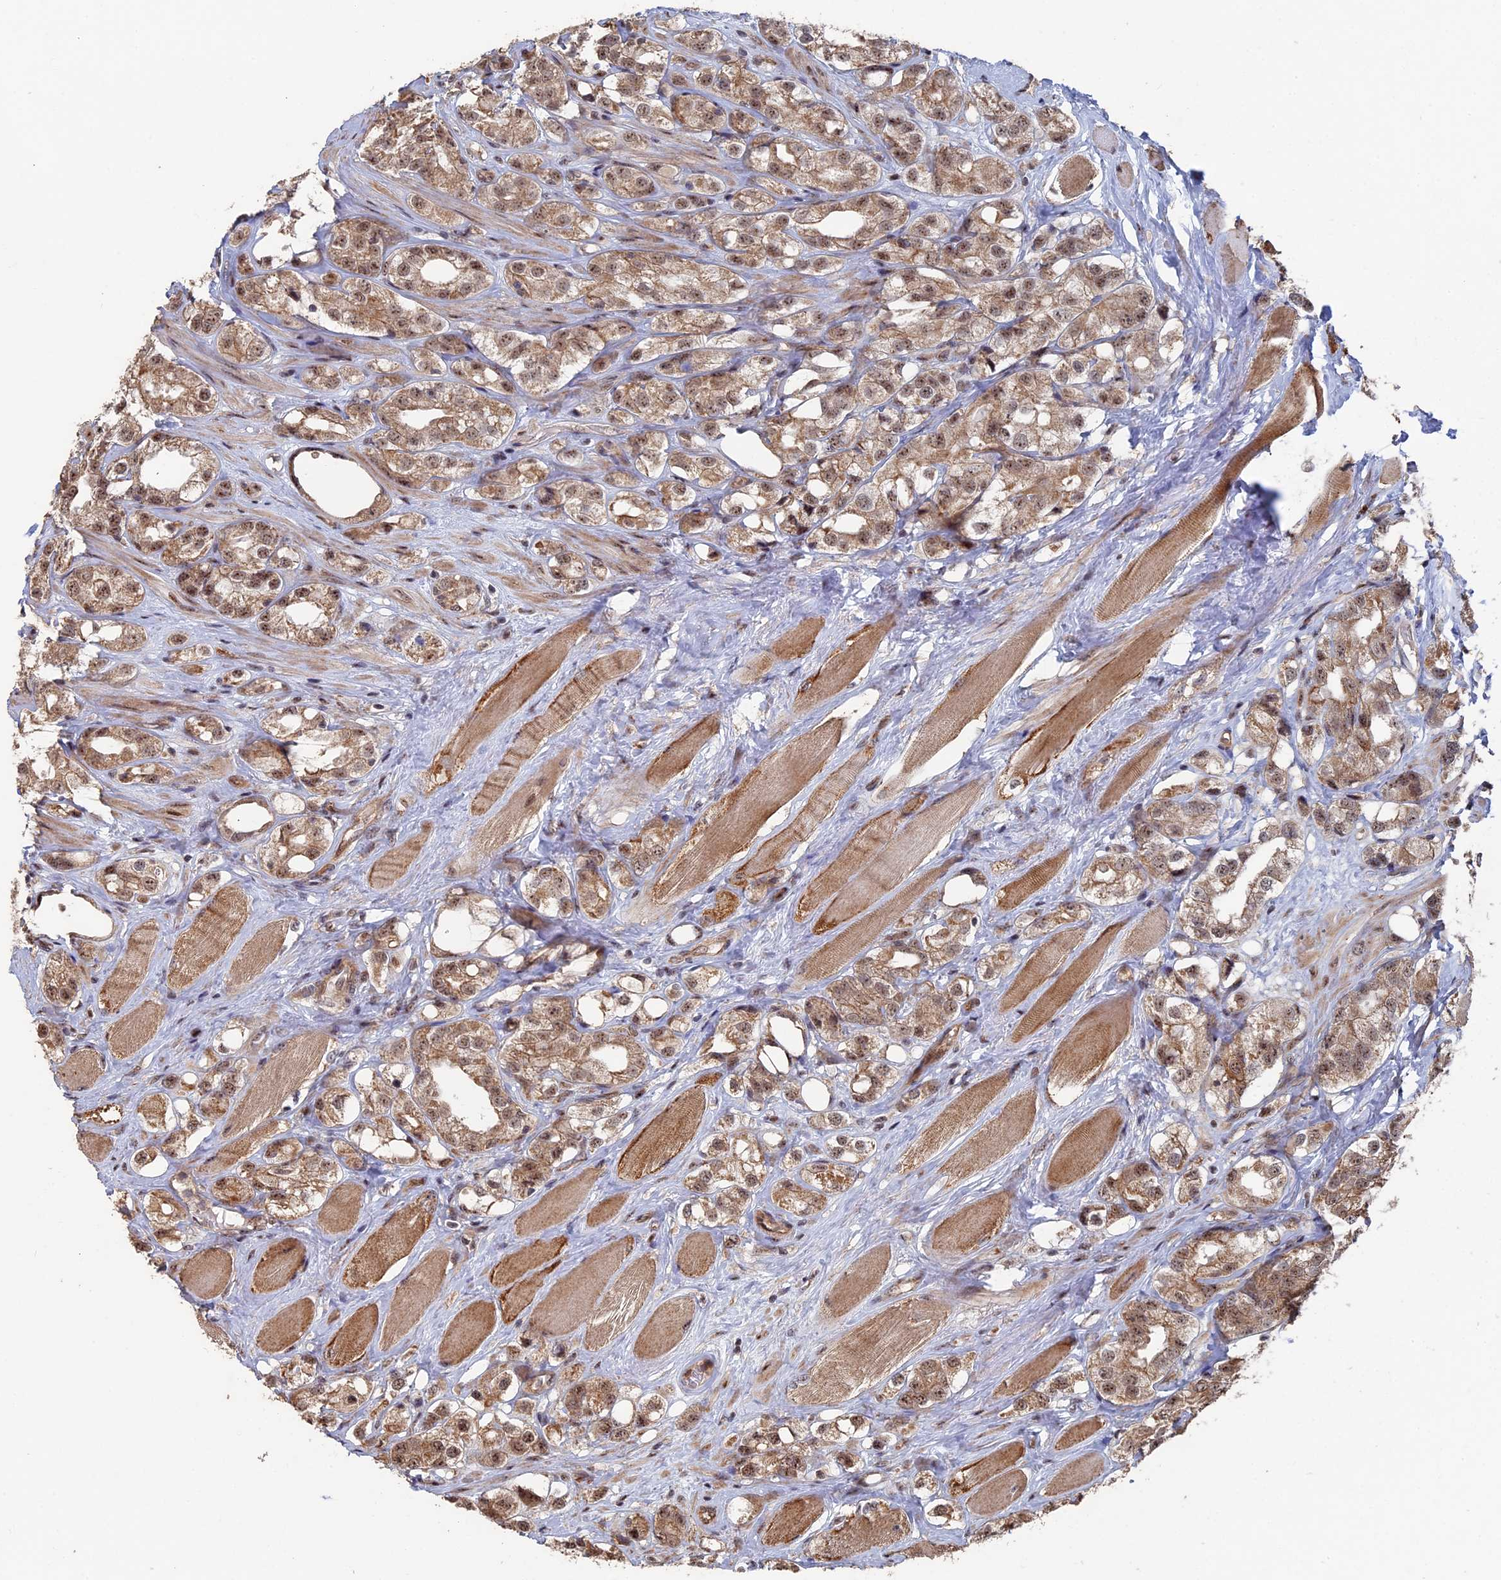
{"staining": {"intensity": "moderate", "quantity": ">75%", "location": "cytoplasmic/membranous,nuclear"}, "tissue": "prostate cancer", "cell_type": "Tumor cells", "image_type": "cancer", "snomed": [{"axis": "morphology", "description": "Adenocarcinoma, NOS"}, {"axis": "topography", "description": "Prostate"}], "caption": "Adenocarcinoma (prostate) stained with a protein marker exhibits moderate staining in tumor cells.", "gene": "KIAA1328", "patient": {"sex": "male", "age": 79}}